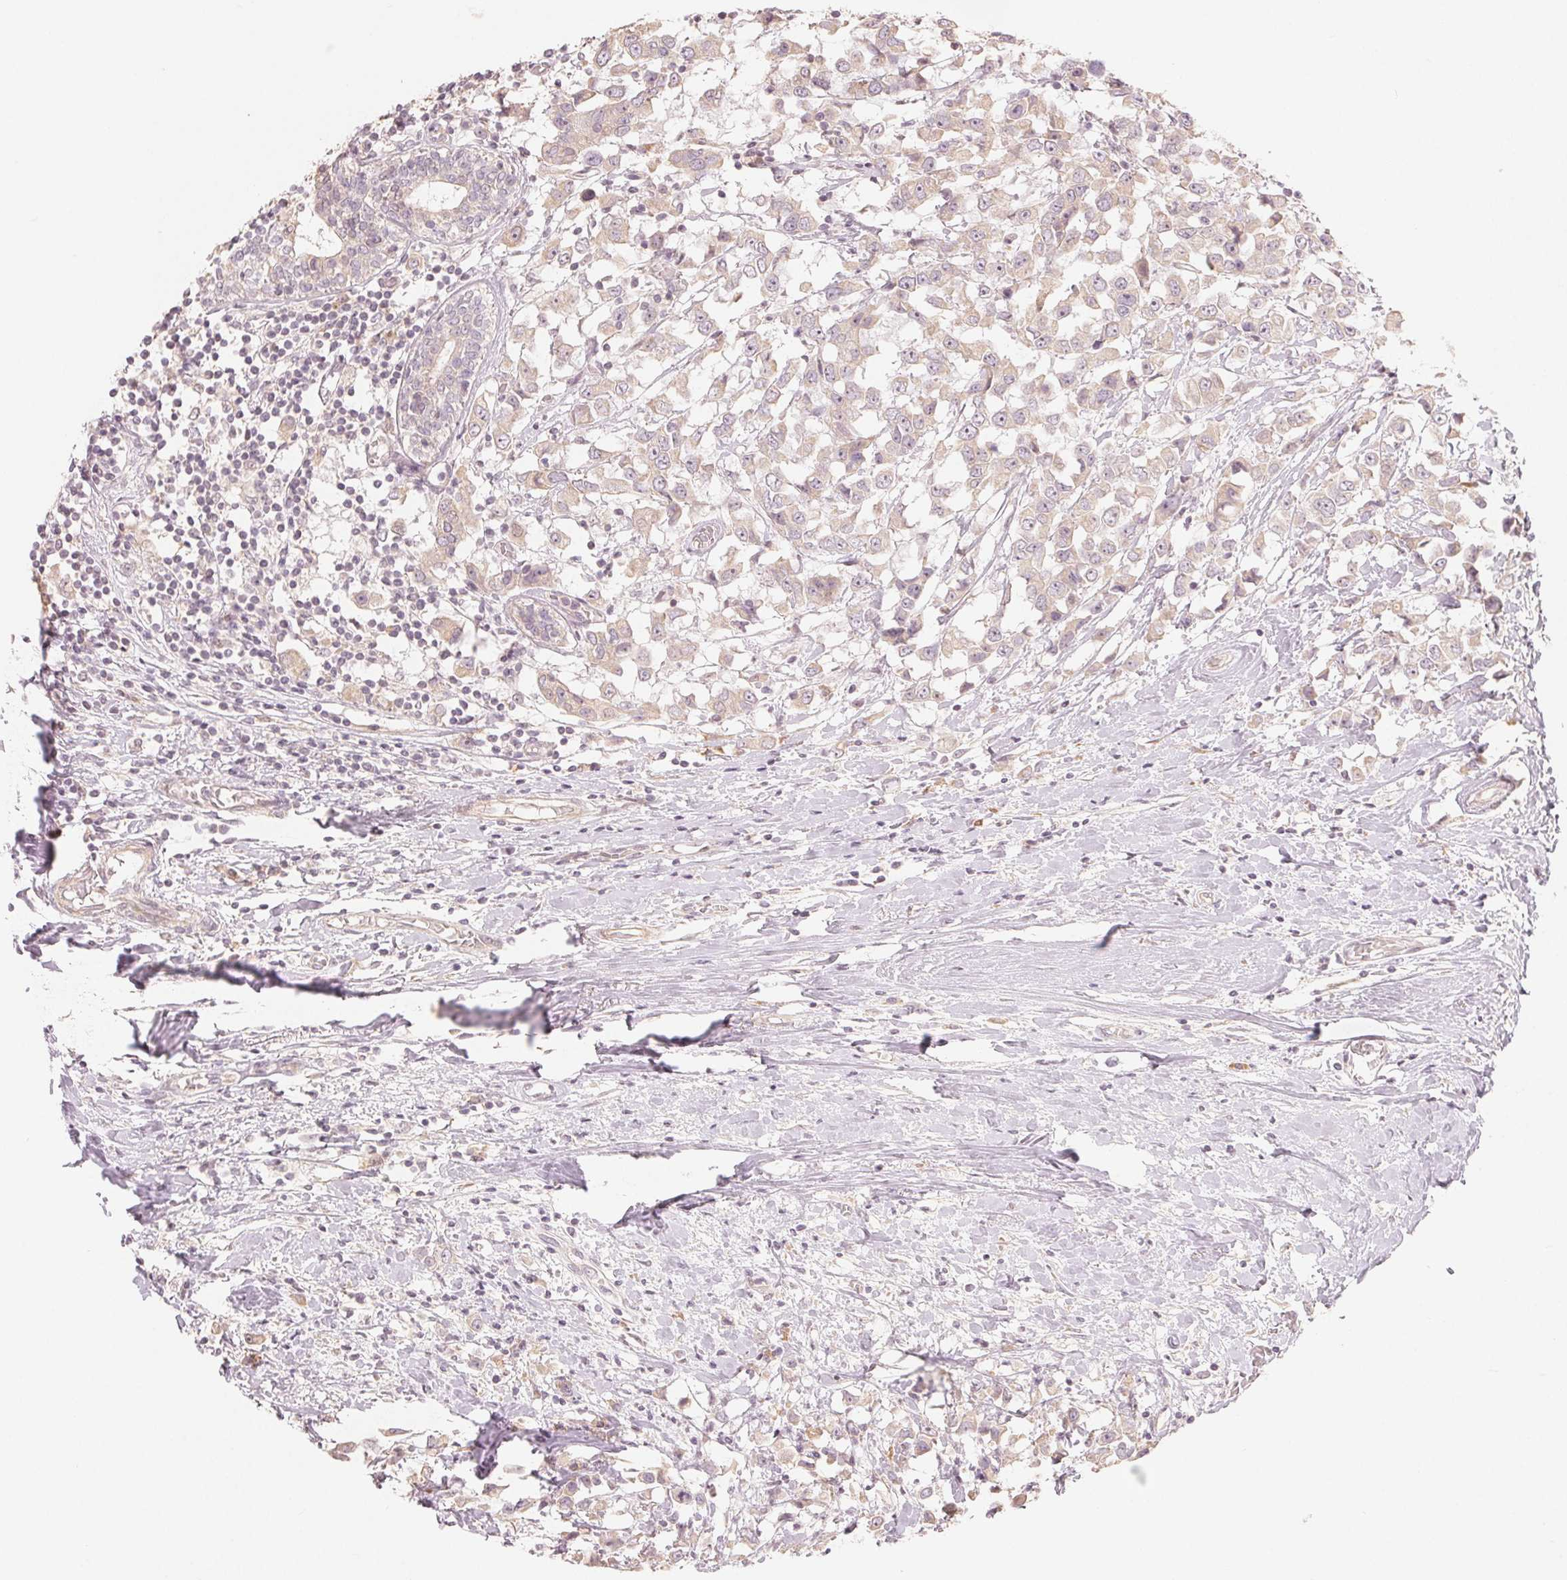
{"staining": {"intensity": "weak", "quantity": "<25%", "location": "cytoplasmic/membranous"}, "tissue": "breast cancer", "cell_type": "Tumor cells", "image_type": "cancer", "snomed": [{"axis": "morphology", "description": "Duct carcinoma"}, {"axis": "topography", "description": "Breast"}], "caption": "This is an immunohistochemistry histopathology image of human infiltrating ductal carcinoma (breast). There is no positivity in tumor cells.", "gene": "DENND2C", "patient": {"sex": "female", "age": 61}}